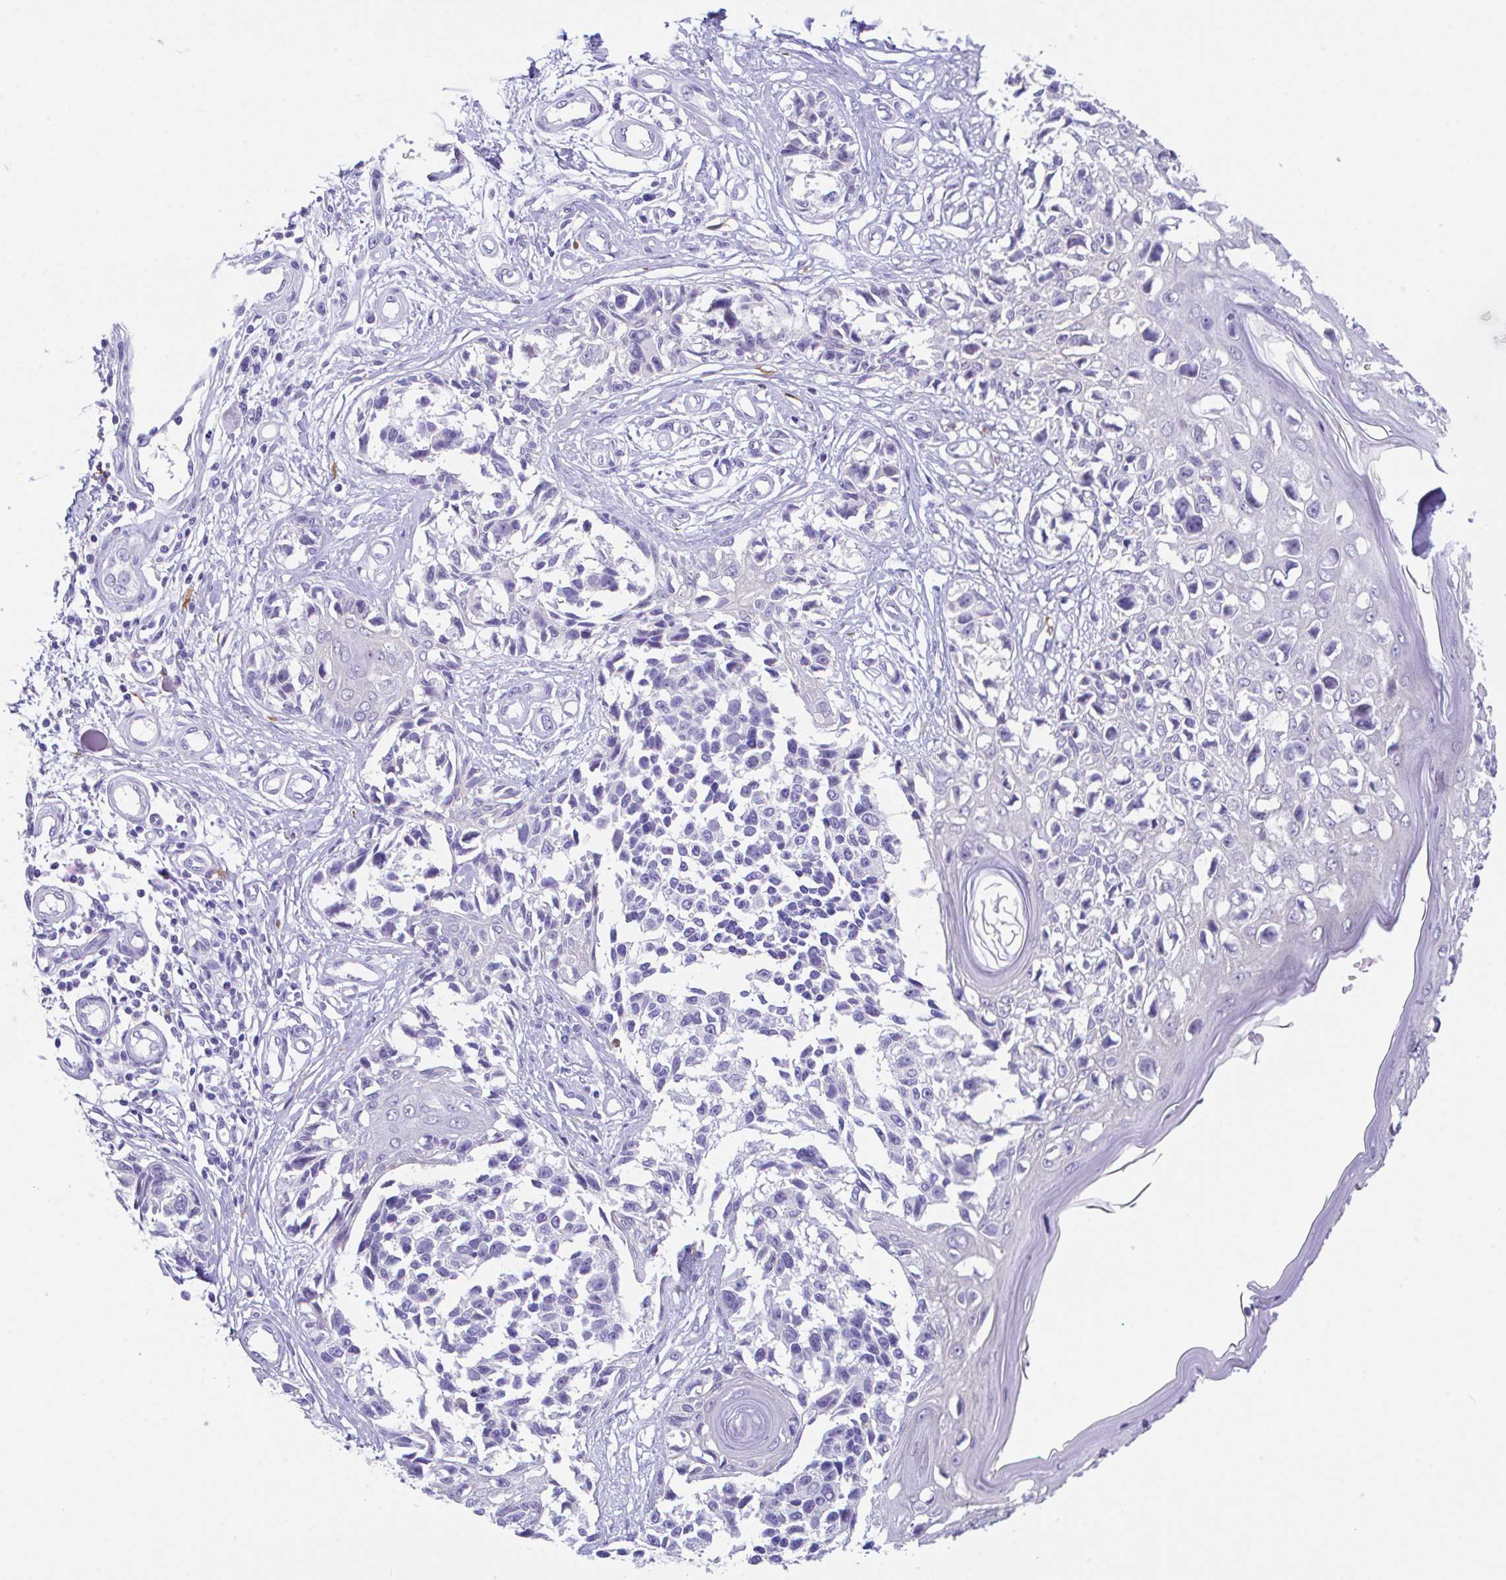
{"staining": {"intensity": "negative", "quantity": "none", "location": "none"}, "tissue": "melanoma", "cell_type": "Tumor cells", "image_type": "cancer", "snomed": [{"axis": "morphology", "description": "Malignant melanoma, NOS"}, {"axis": "topography", "description": "Skin"}], "caption": "Immunohistochemical staining of malignant melanoma exhibits no significant positivity in tumor cells.", "gene": "HOXB4", "patient": {"sex": "male", "age": 73}}